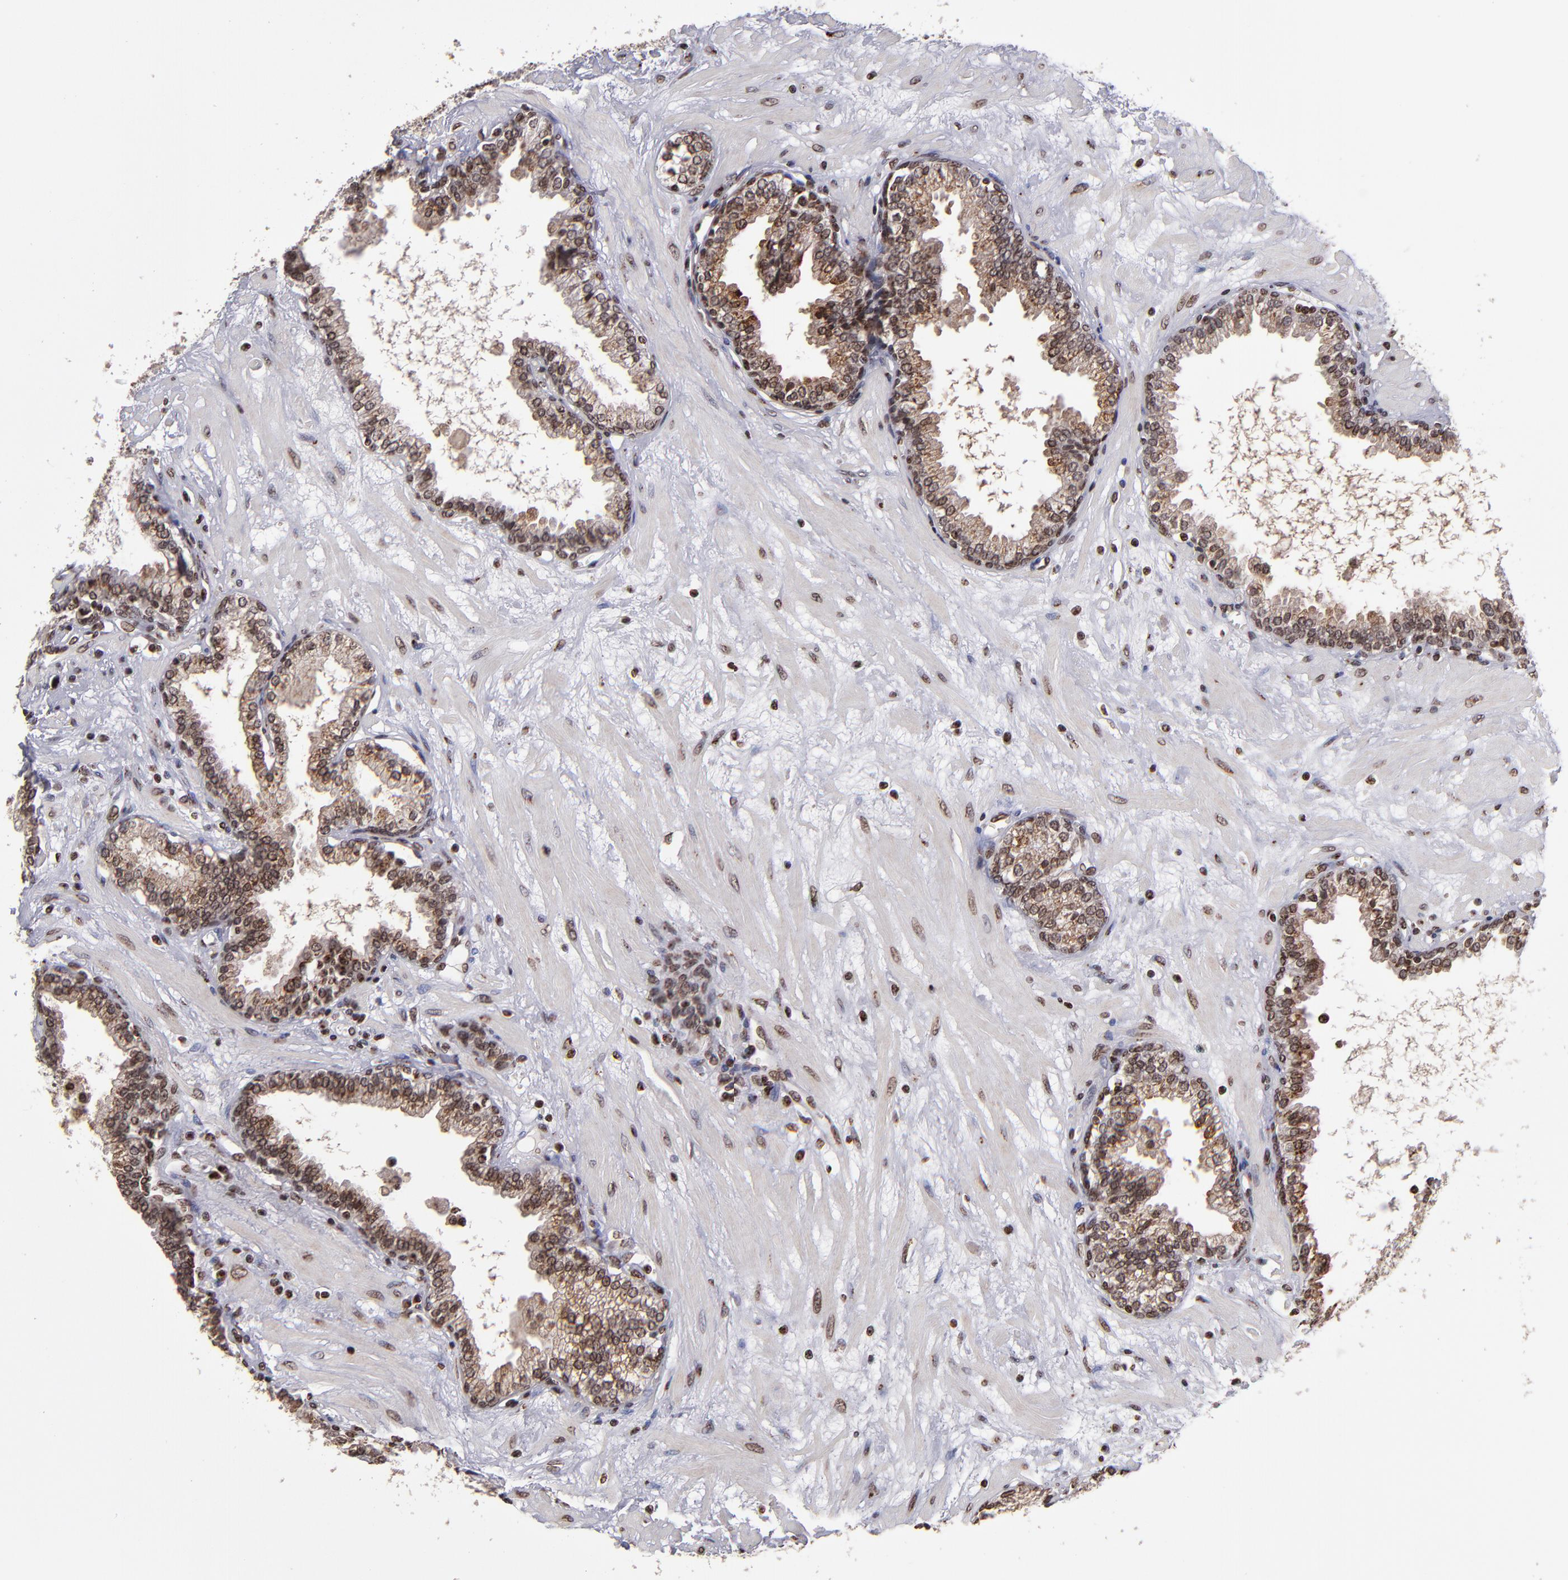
{"staining": {"intensity": "strong", "quantity": ">75%", "location": "cytoplasmic/membranous,nuclear"}, "tissue": "prostate", "cell_type": "Glandular cells", "image_type": "normal", "snomed": [{"axis": "morphology", "description": "Normal tissue, NOS"}, {"axis": "topography", "description": "Prostate"}], "caption": "DAB (3,3'-diaminobenzidine) immunohistochemical staining of normal prostate exhibits strong cytoplasmic/membranous,nuclear protein staining in approximately >75% of glandular cells. (DAB = brown stain, brightfield microscopy at high magnification).", "gene": "CSDC2", "patient": {"sex": "male", "age": 64}}